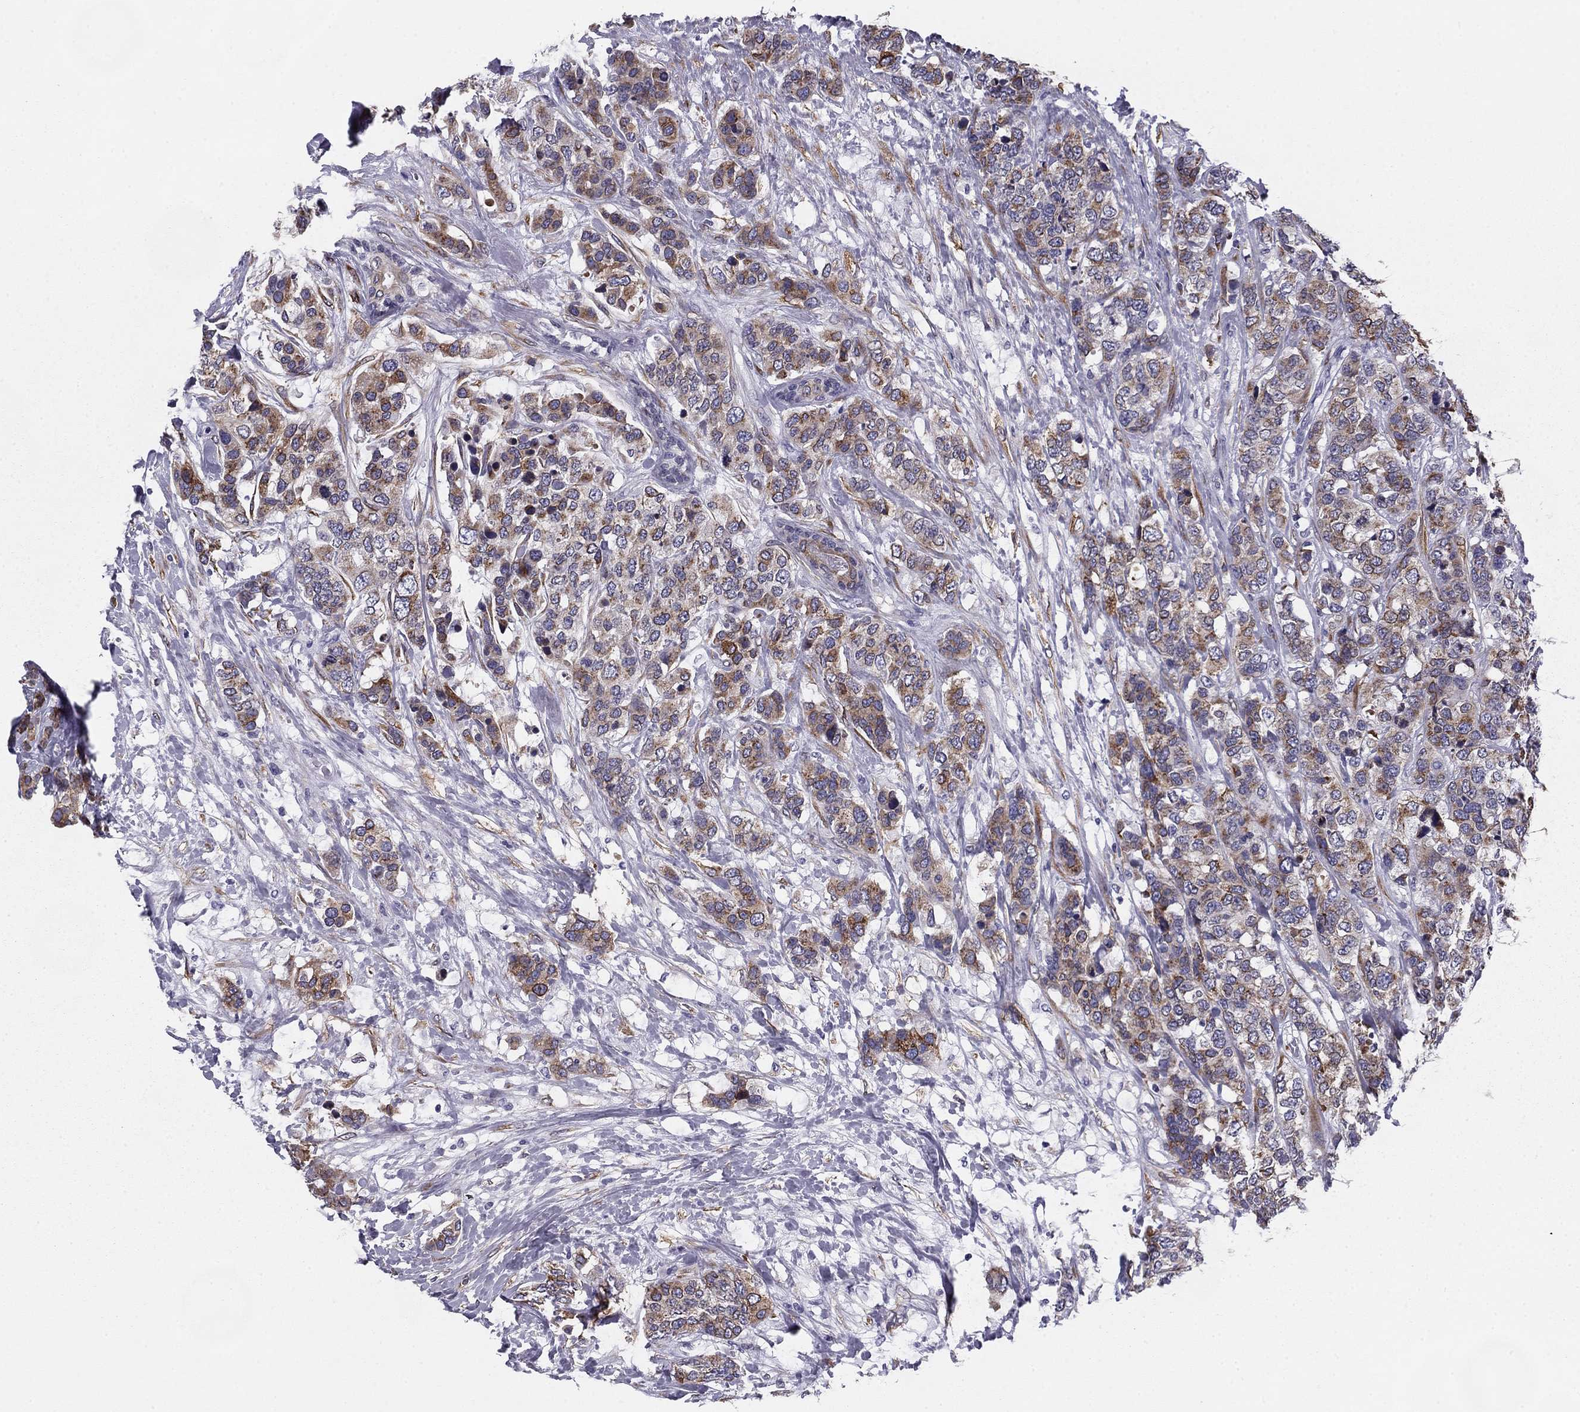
{"staining": {"intensity": "moderate", "quantity": "25%-75%", "location": "cytoplasmic/membranous"}, "tissue": "breast cancer", "cell_type": "Tumor cells", "image_type": "cancer", "snomed": [{"axis": "morphology", "description": "Lobular carcinoma"}, {"axis": "topography", "description": "Breast"}], "caption": "Breast lobular carcinoma stained with IHC demonstrates moderate cytoplasmic/membranous expression in about 25%-75% of tumor cells.", "gene": "TMED3", "patient": {"sex": "female", "age": 59}}